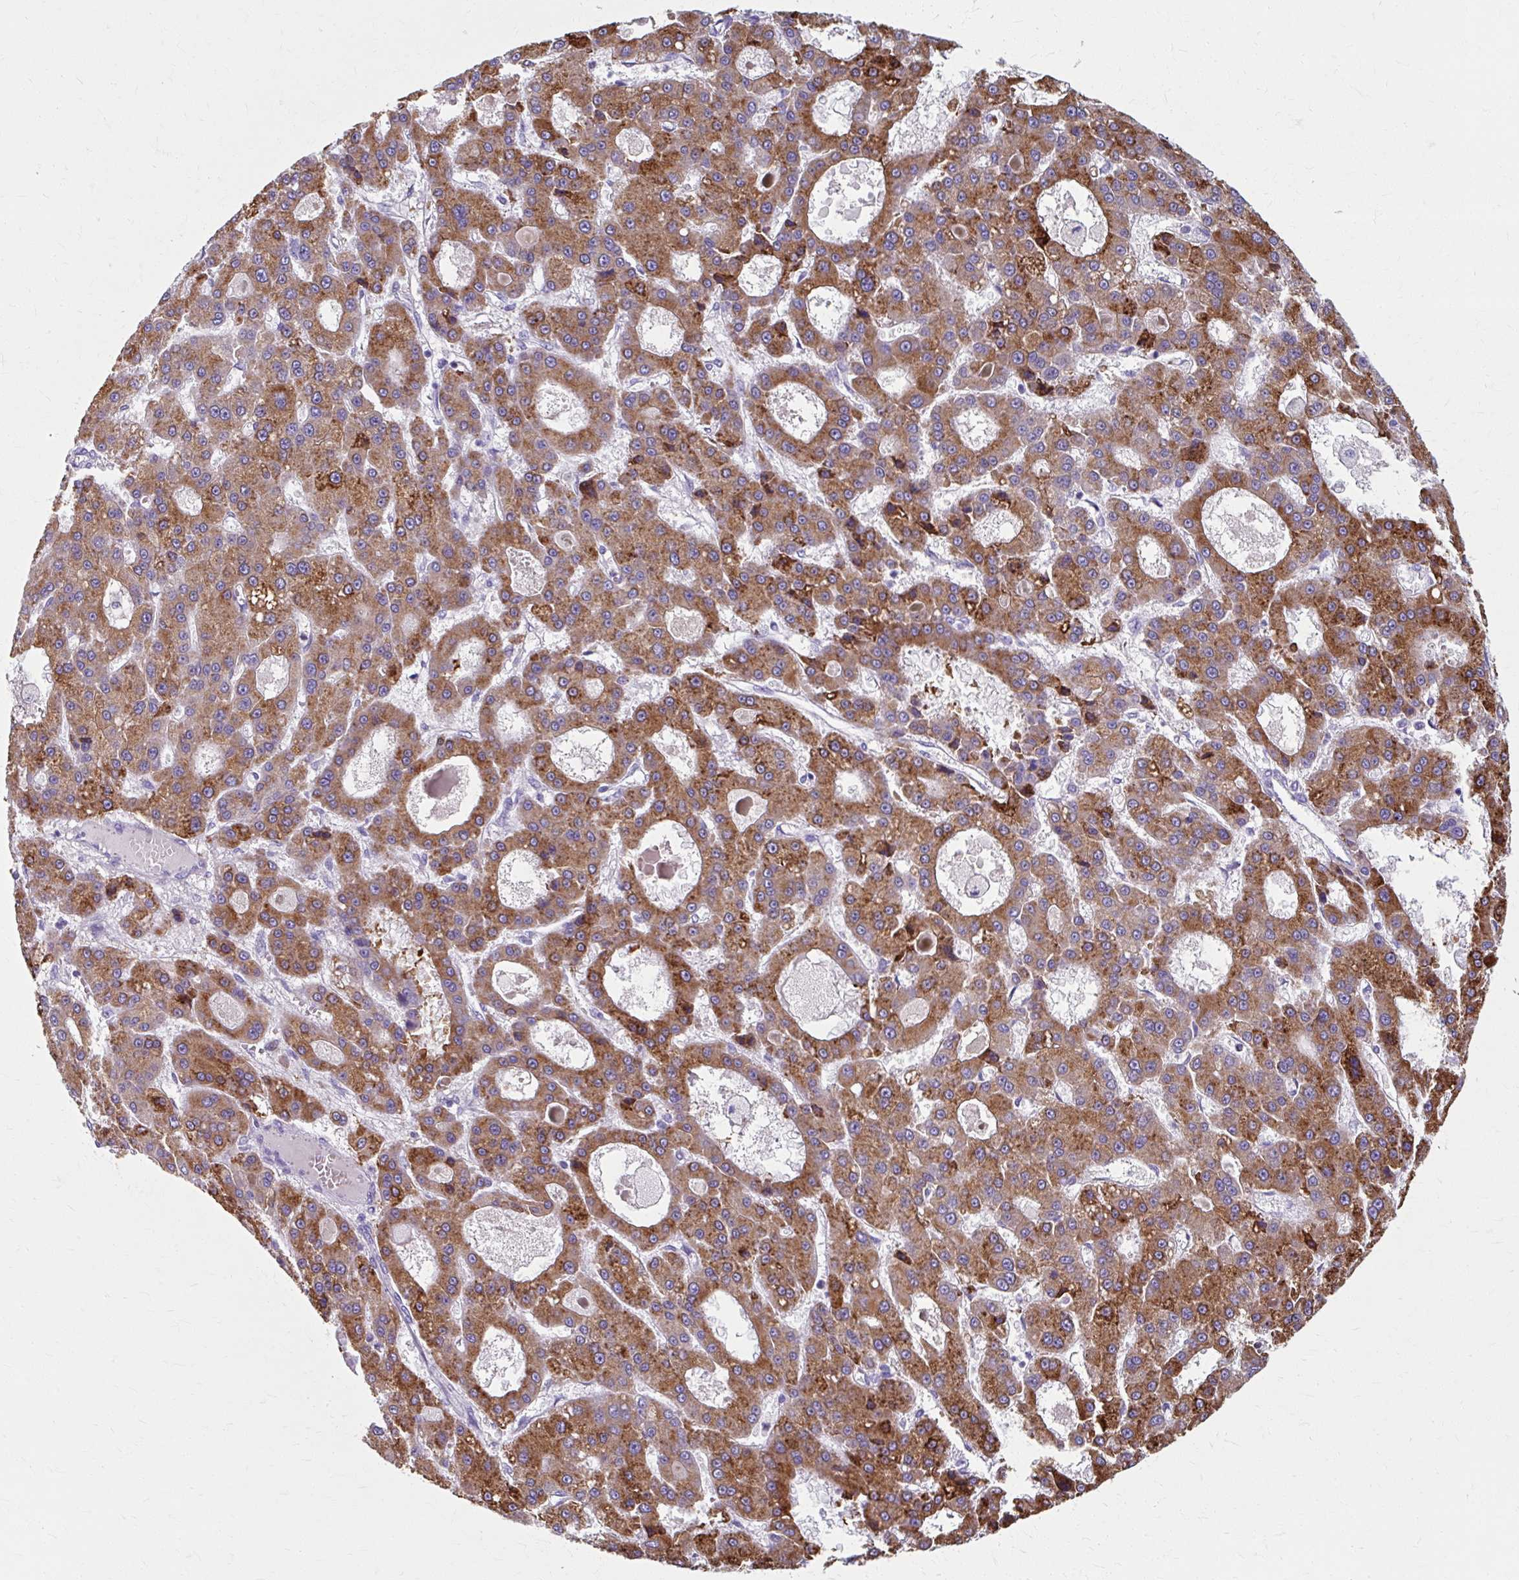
{"staining": {"intensity": "moderate", "quantity": ">75%", "location": "cytoplasmic/membranous"}, "tissue": "liver cancer", "cell_type": "Tumor cells", "image_type": "cancer", "snomed": [{"axis": "morphology", "description": "Carcinoma, Hepatocellular, NOS"}, {"axis": "topography", "description": "Liver"}], "caption": "IHC micrograph of hepatocellular carcinoma (liver) stained for a protein (brown), which displays medium levels of moderate cytoplasmic/membranous staining in about >75% of tumor cells.", "gene": "ZNF555", "patient": {"sex": "male", "age": 70}}